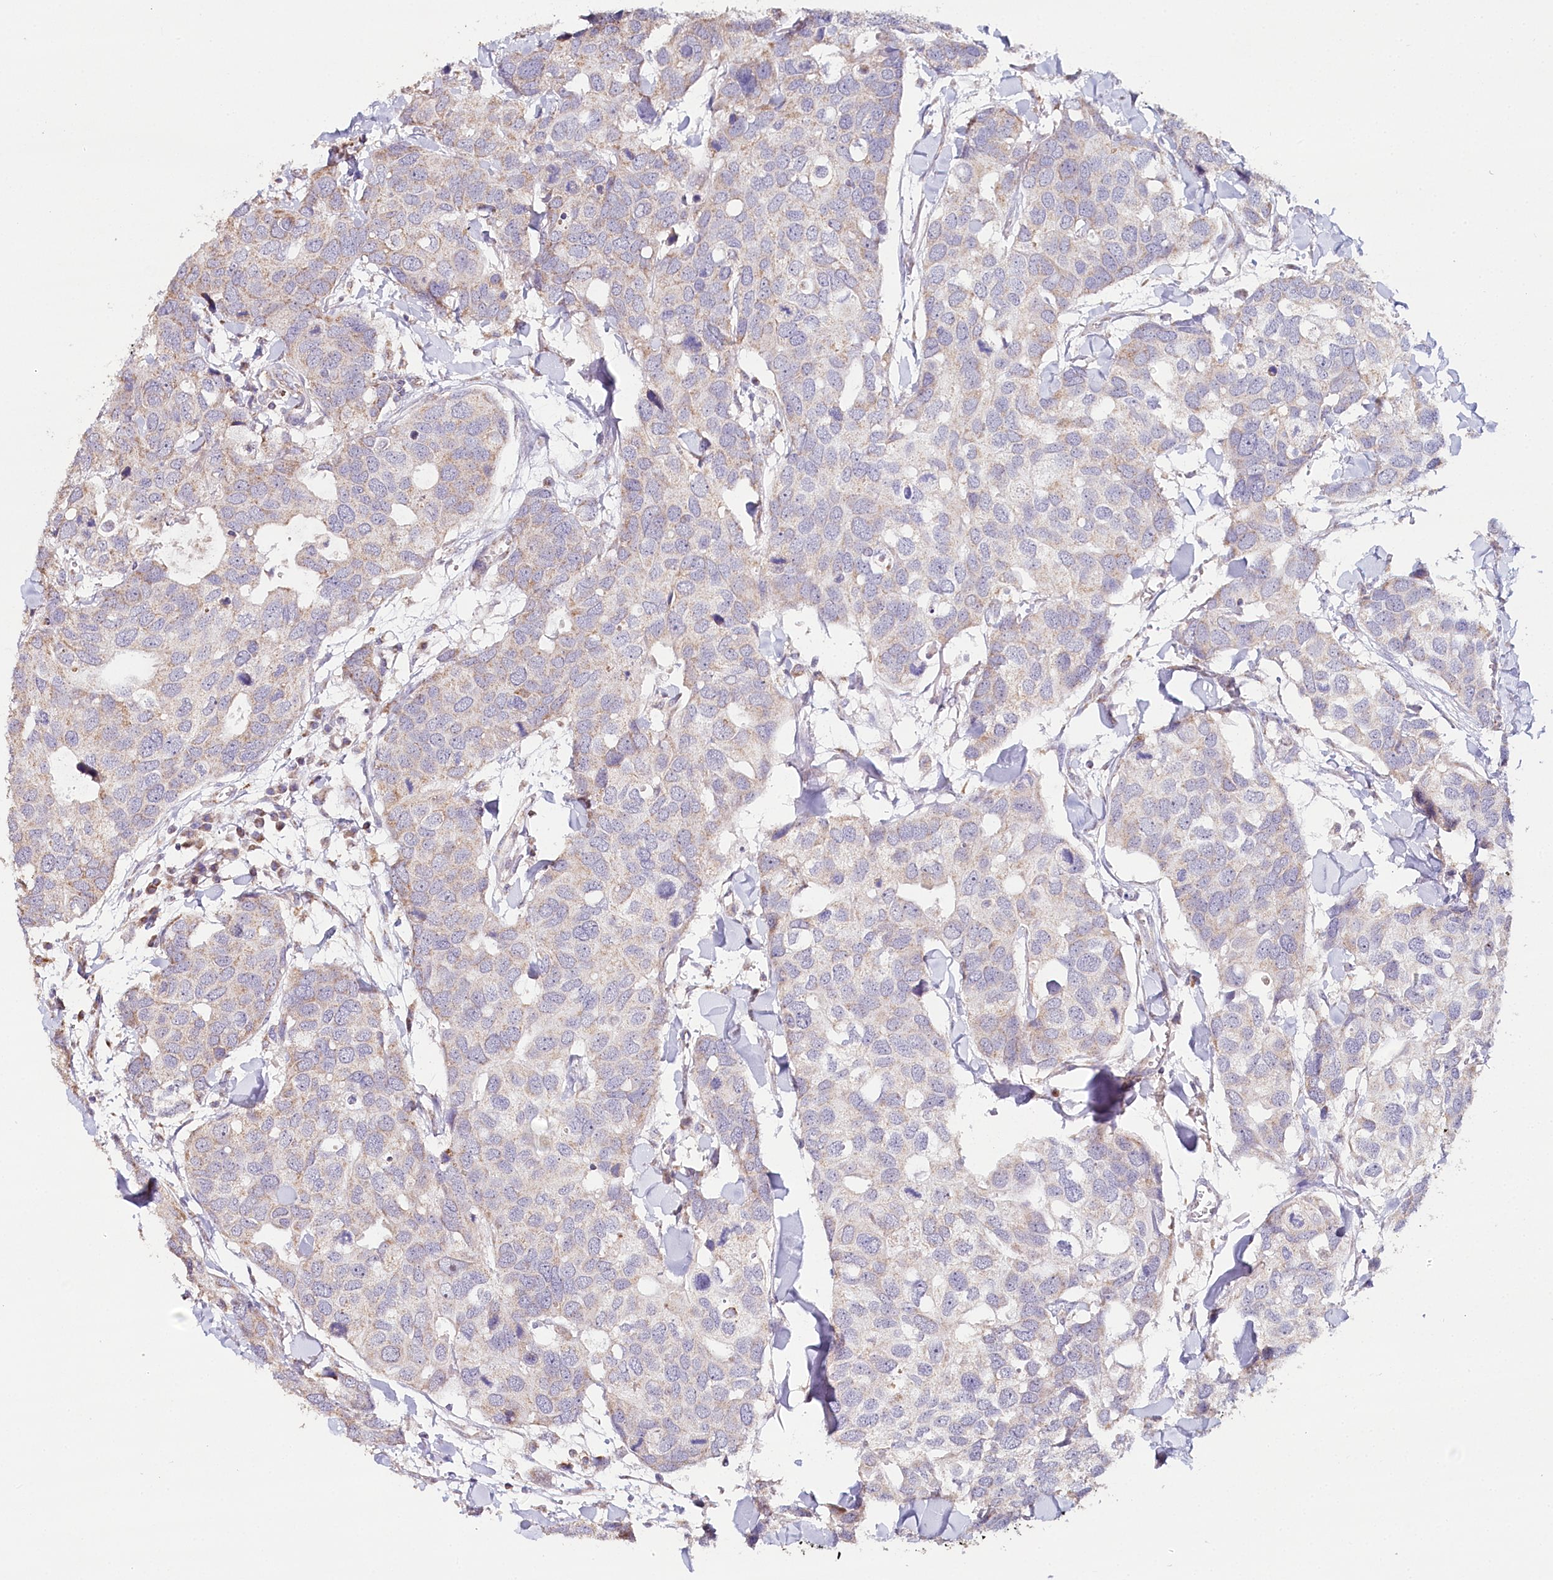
{"staining": {"intensity": "weak", "quantity": "<25%", "location": "cytoplasmic/membranous"}, "tissue": "breast cancer", "cell_type": "Tumor cells", "image_type": "cancer", "snomed": [{"axis": "morphology", "description": "Duct carcinoma"}, {"axis": "topography", "description": "Breast"}], "caption": "Tumor cells are negative for protein expression in human breast infiltrating ductal carcinoma.", "gene": "MMP25", "patient": {"sex": "female", "age": 83}}